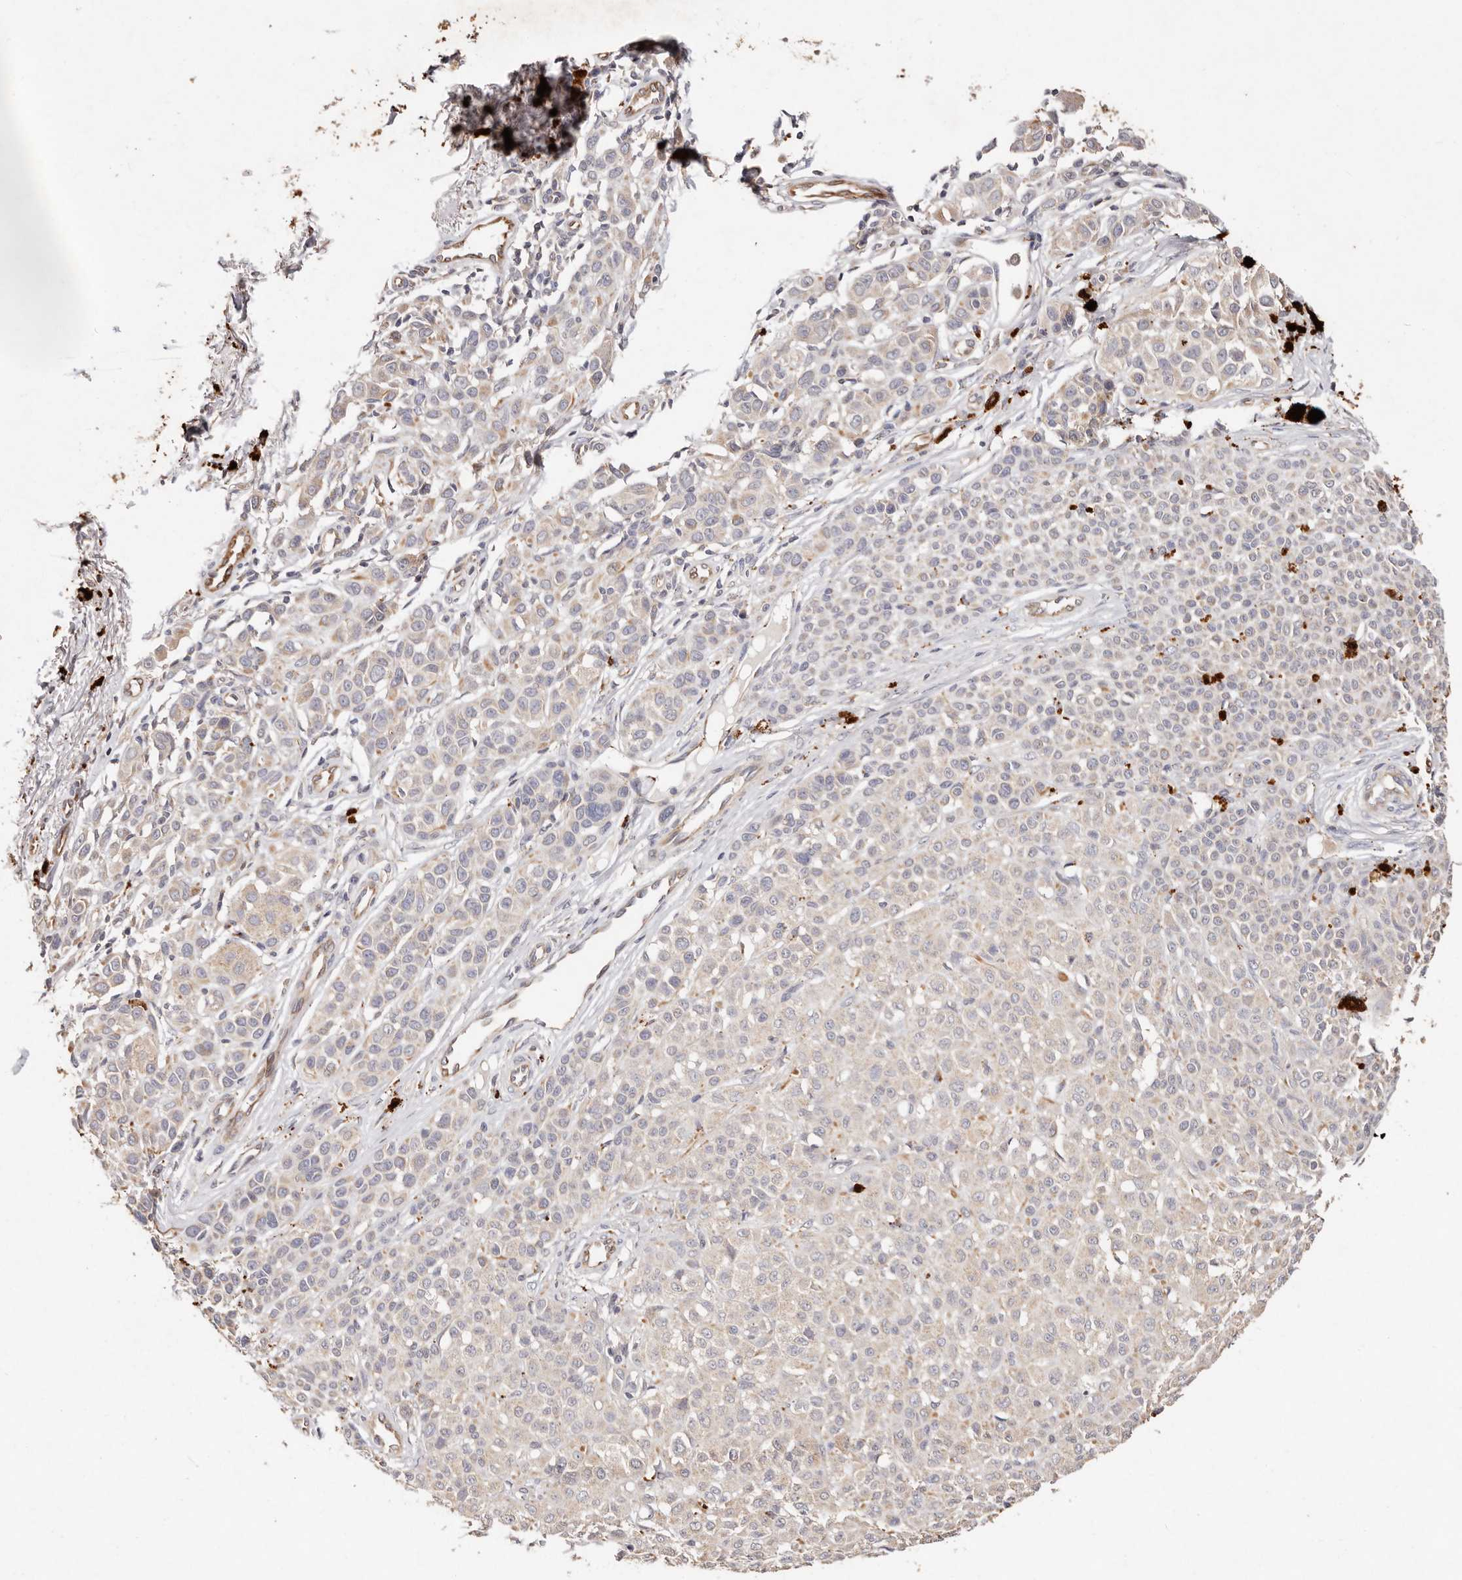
{"staining": {"intensity": "weak", "quantity": "<25%", "location": "cytoplasmic/membranous"}, "tissue": "melanoma", "cell_type": "Tumor cells", "image_type": "cancer", "snomed": [{"axis": "morphology", "description": "Malignant melanoma, NOS"}, {"axis": "topography", "description": "Skin of leg"}], "caption": "Immunohistochemical staining of human melanoma demonstrates no significant positivity in tumor cells.", "gene": "THBS3", "patient": {"sex": "female", "age": 72}}